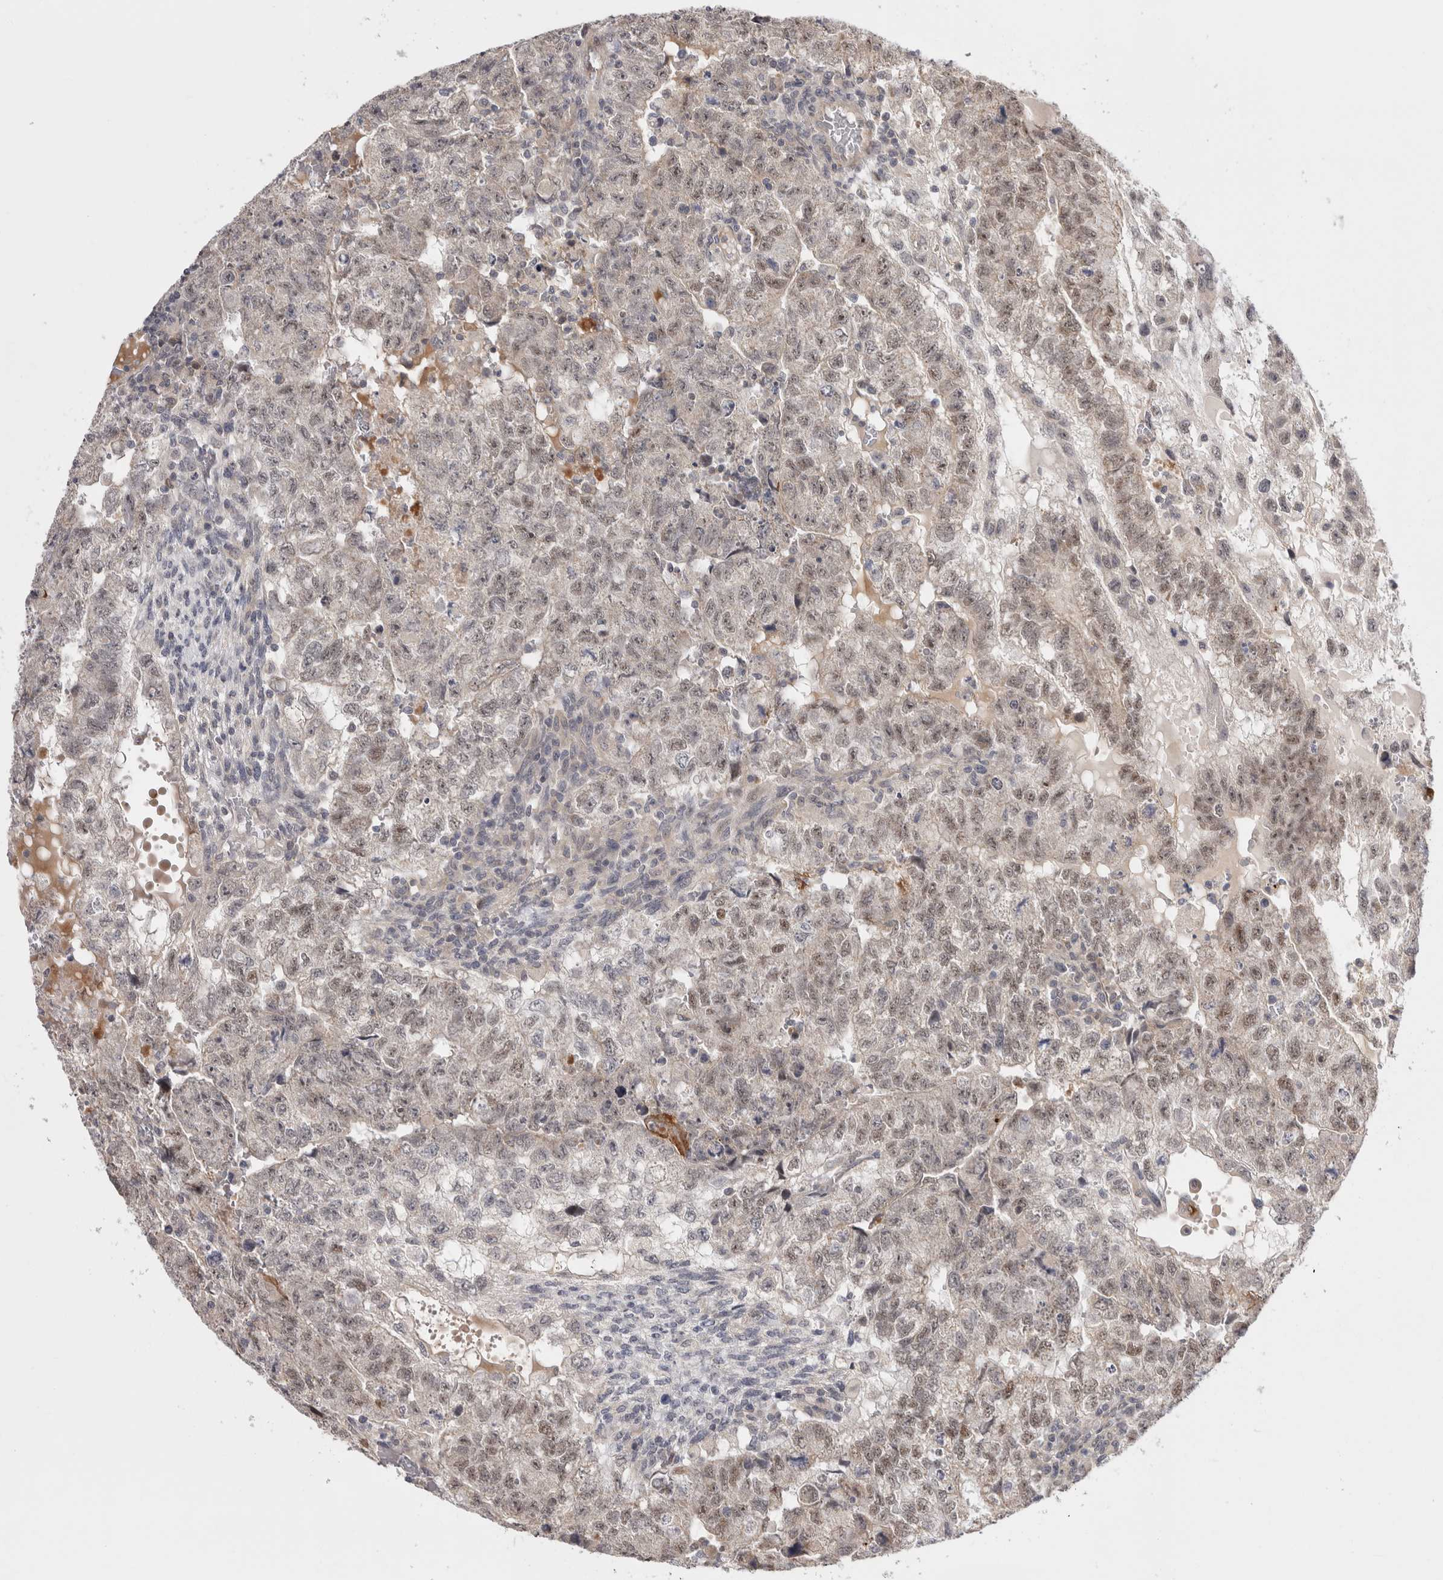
{"staining": {"intensity": "moderate", "quantity": "25%-75%", "location": "cytoplasmic/membranous,nuclear"}, "tissue": "testis cancer", "cell_type": "Tumor cells", "image_type": "cancer", "snomed": [{"axis": "morphology", "description": "Carcinoma, Embryonal, NOS"}, {"axis": "topography", "description": "Testis"}], "caption": "Brown immunohistochemical staining in human testis embryonal carcinoma exhibits moderate cytoplasmic/membranous and nuclear positivity in about 25%-75% of tumor cells.", "gene": "ZNF318", "patient": {"sex": "male", "age": 36}}